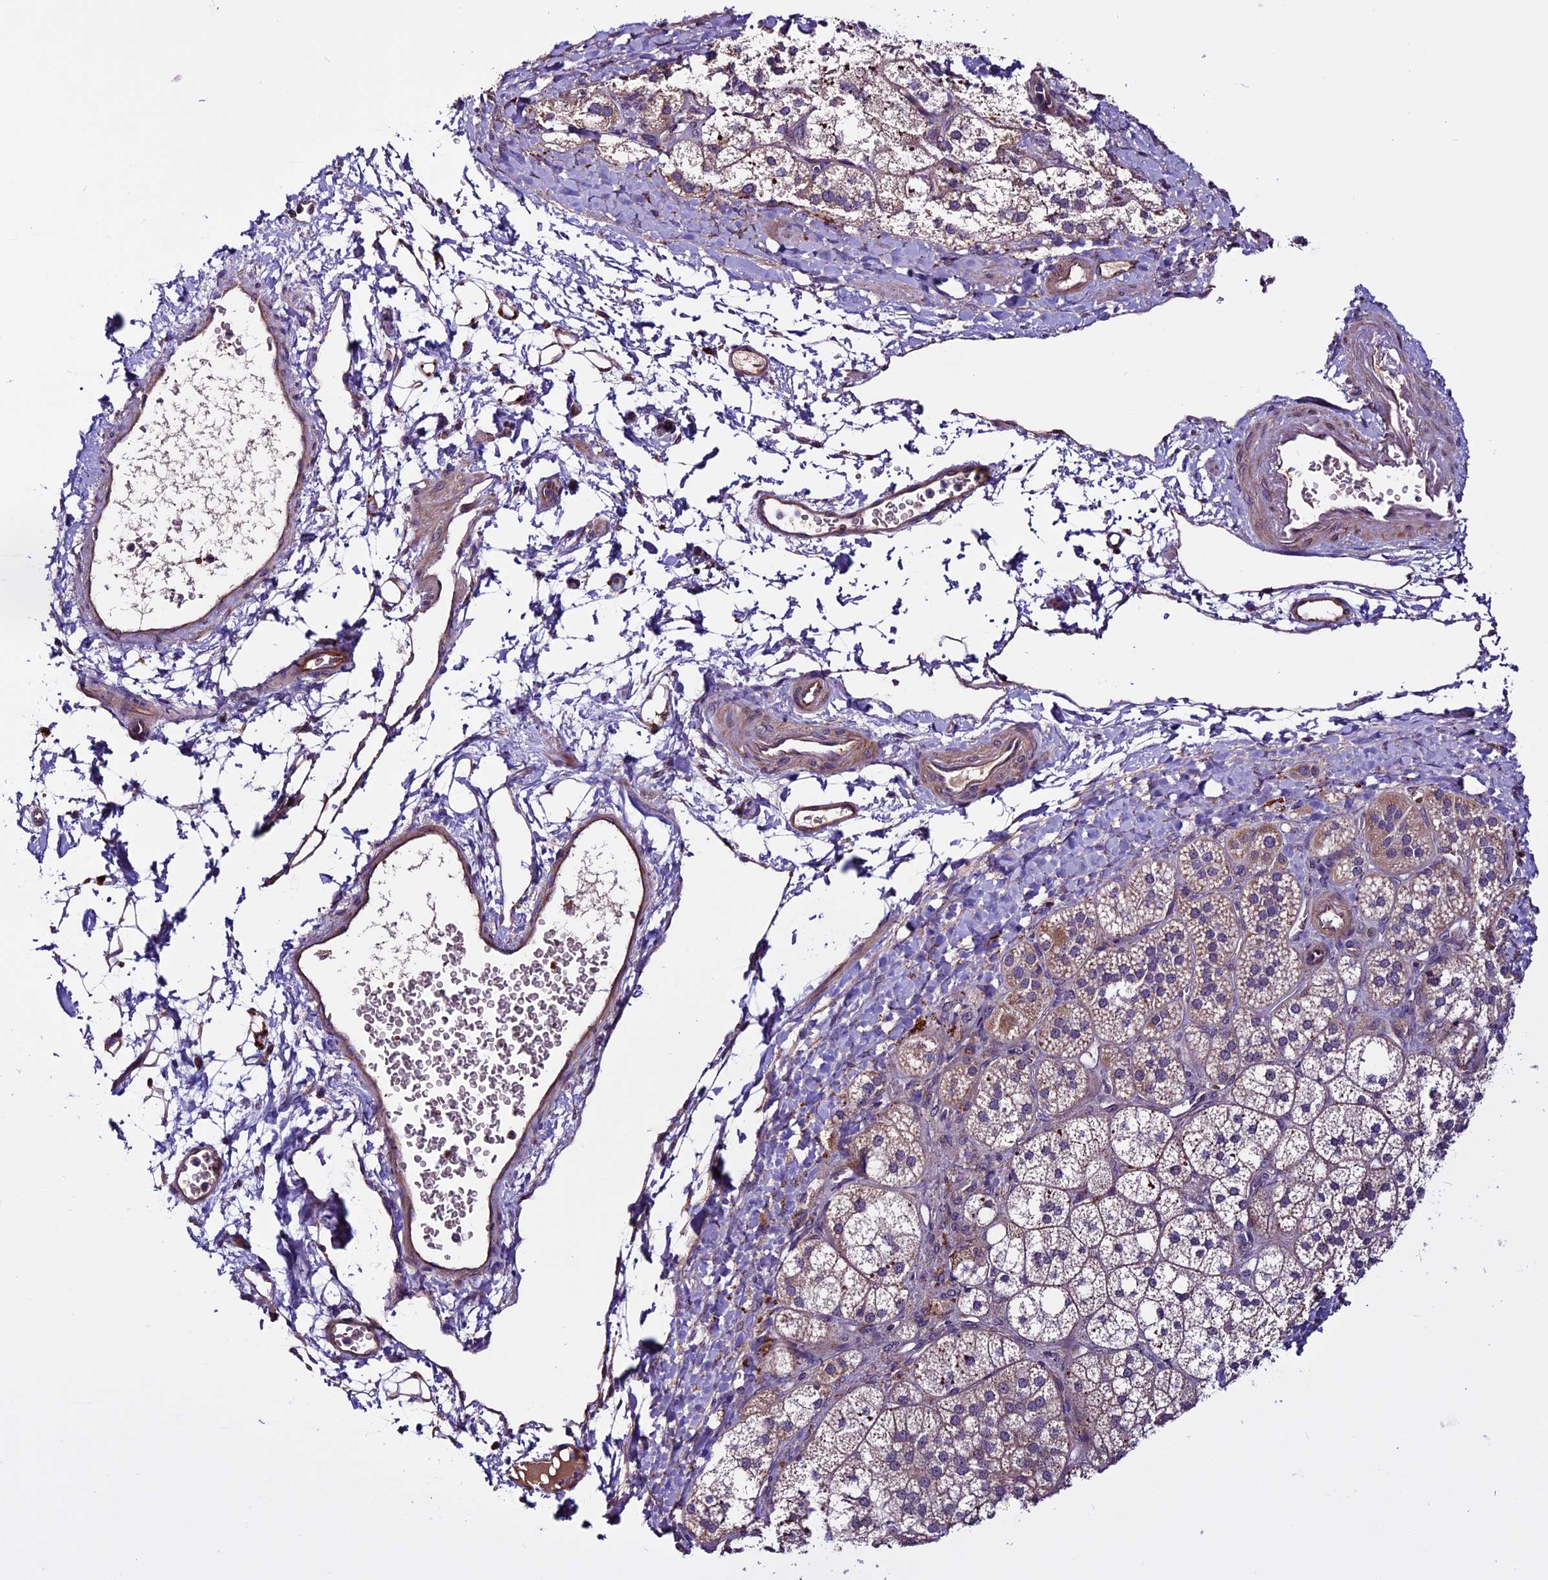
{"staining": {"intensity": "strong", "quantity": "25%-75%", "location": "cytoplasmic/membranous"}, "tissue": "adrenal gland", "cell_type": "Glandular cells", "image_type": "normal", "snomed": [{"axis": "morphology", "description": "Normal tissue, NOS"}, {"axis": "topography", "description": "Adrenal gland"}], "caption": "IHC of benign adrenal gland exhibits high levels of strong cytoplasmic/membranous staining in approximately 25%-75% of glandular cells. (DAB = brown stain, brightfield microscopy at high magnification).", "gene": "RINL", "patient": {"sex": "male", "age": 61}}